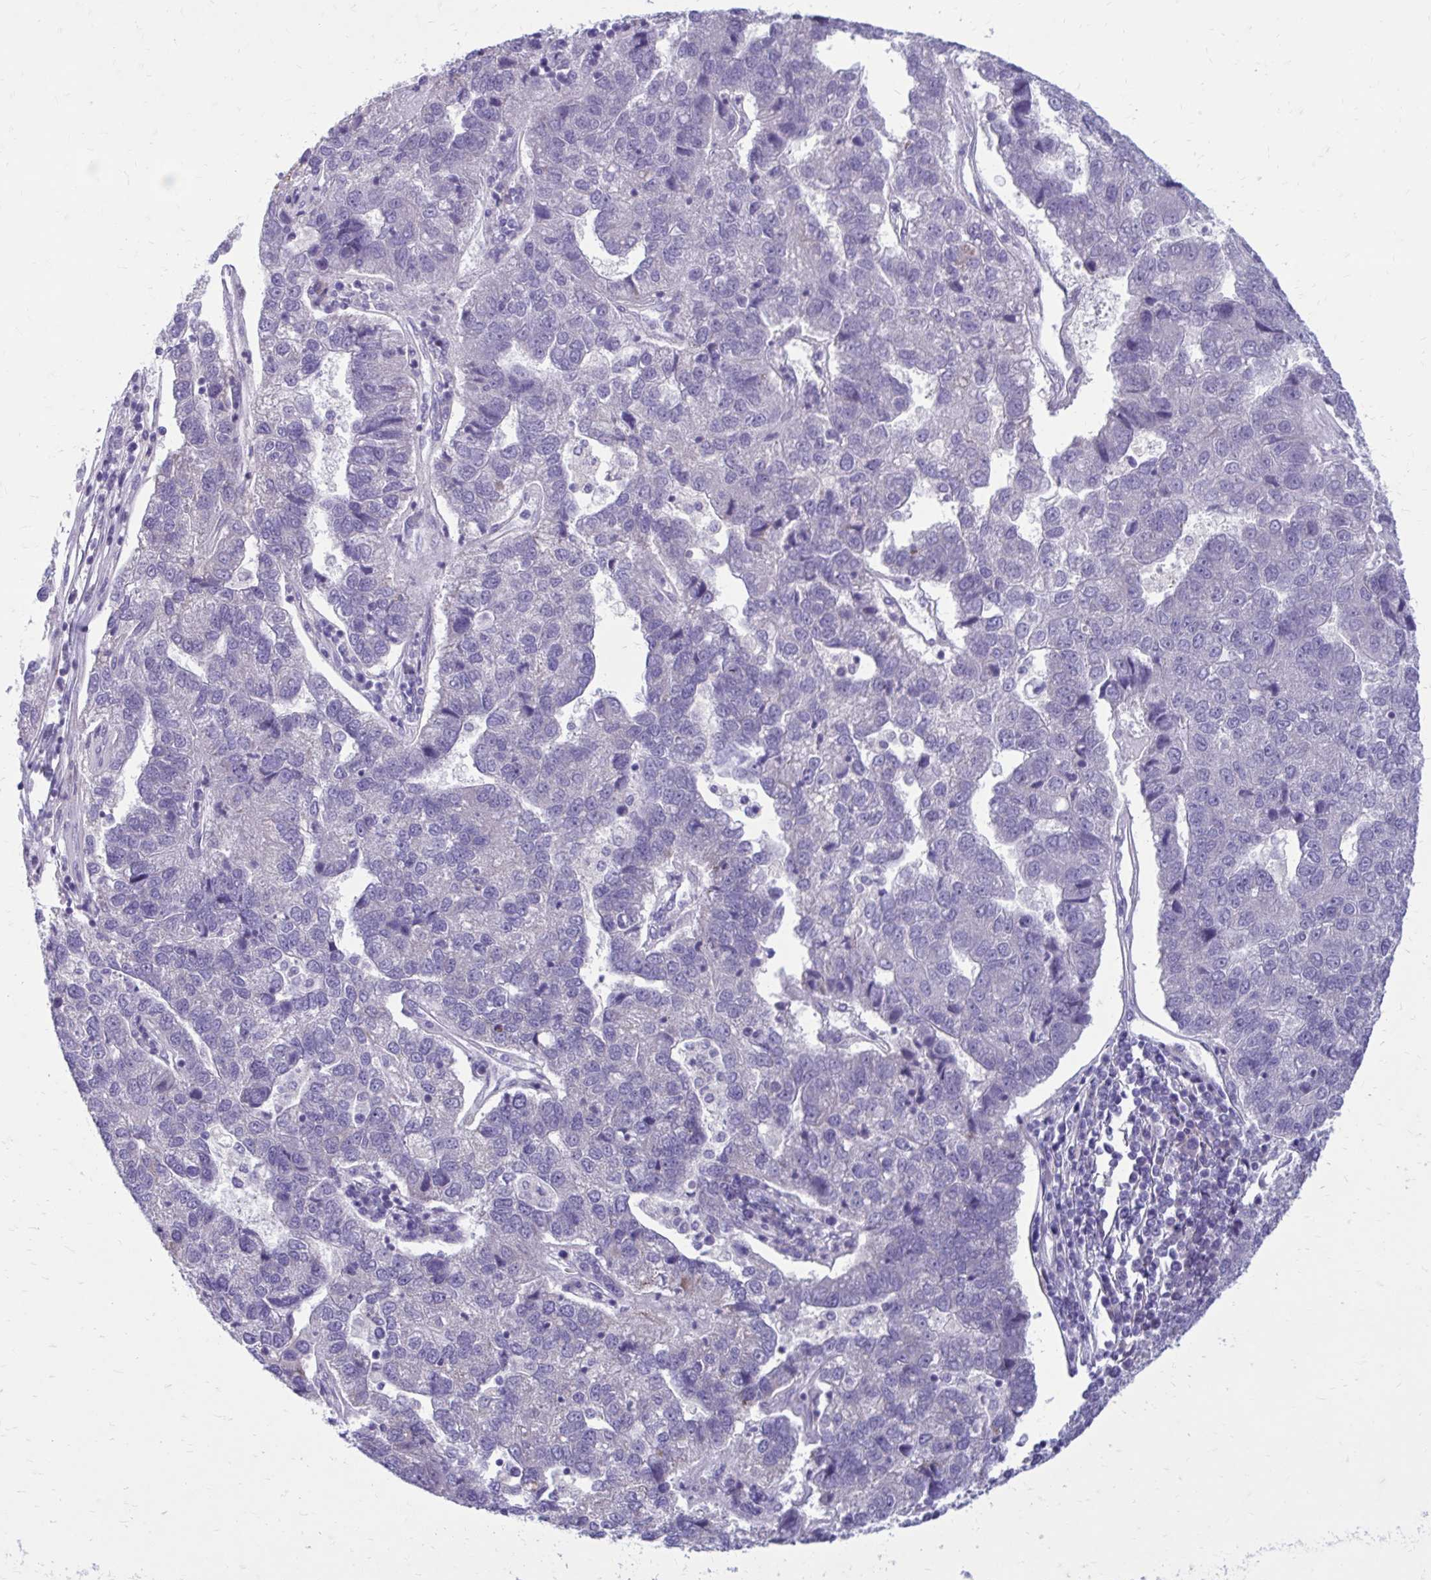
{"staining": {"intensity": "negative", "quantity": "none", "location": "none"}, "tissue": "pancreatic cancer", "cell_type": "Tumor cells", "image_type": "cancer", "snomed": [{"axis": "morphology", "description": "Adenocarcinoma, NOS"}, {"axis": "topography", "description": "Pancreas"}], "caption": "This is a histopathology image of immunohistochemistry (IHC) staining of pancreatic cancer, which shows no expression in tumor cells. (DAB immunohistochemistry (IHC), high magnification).", "gene": "GIGYF2", "patient": {"sex": "female", "age": 61}}